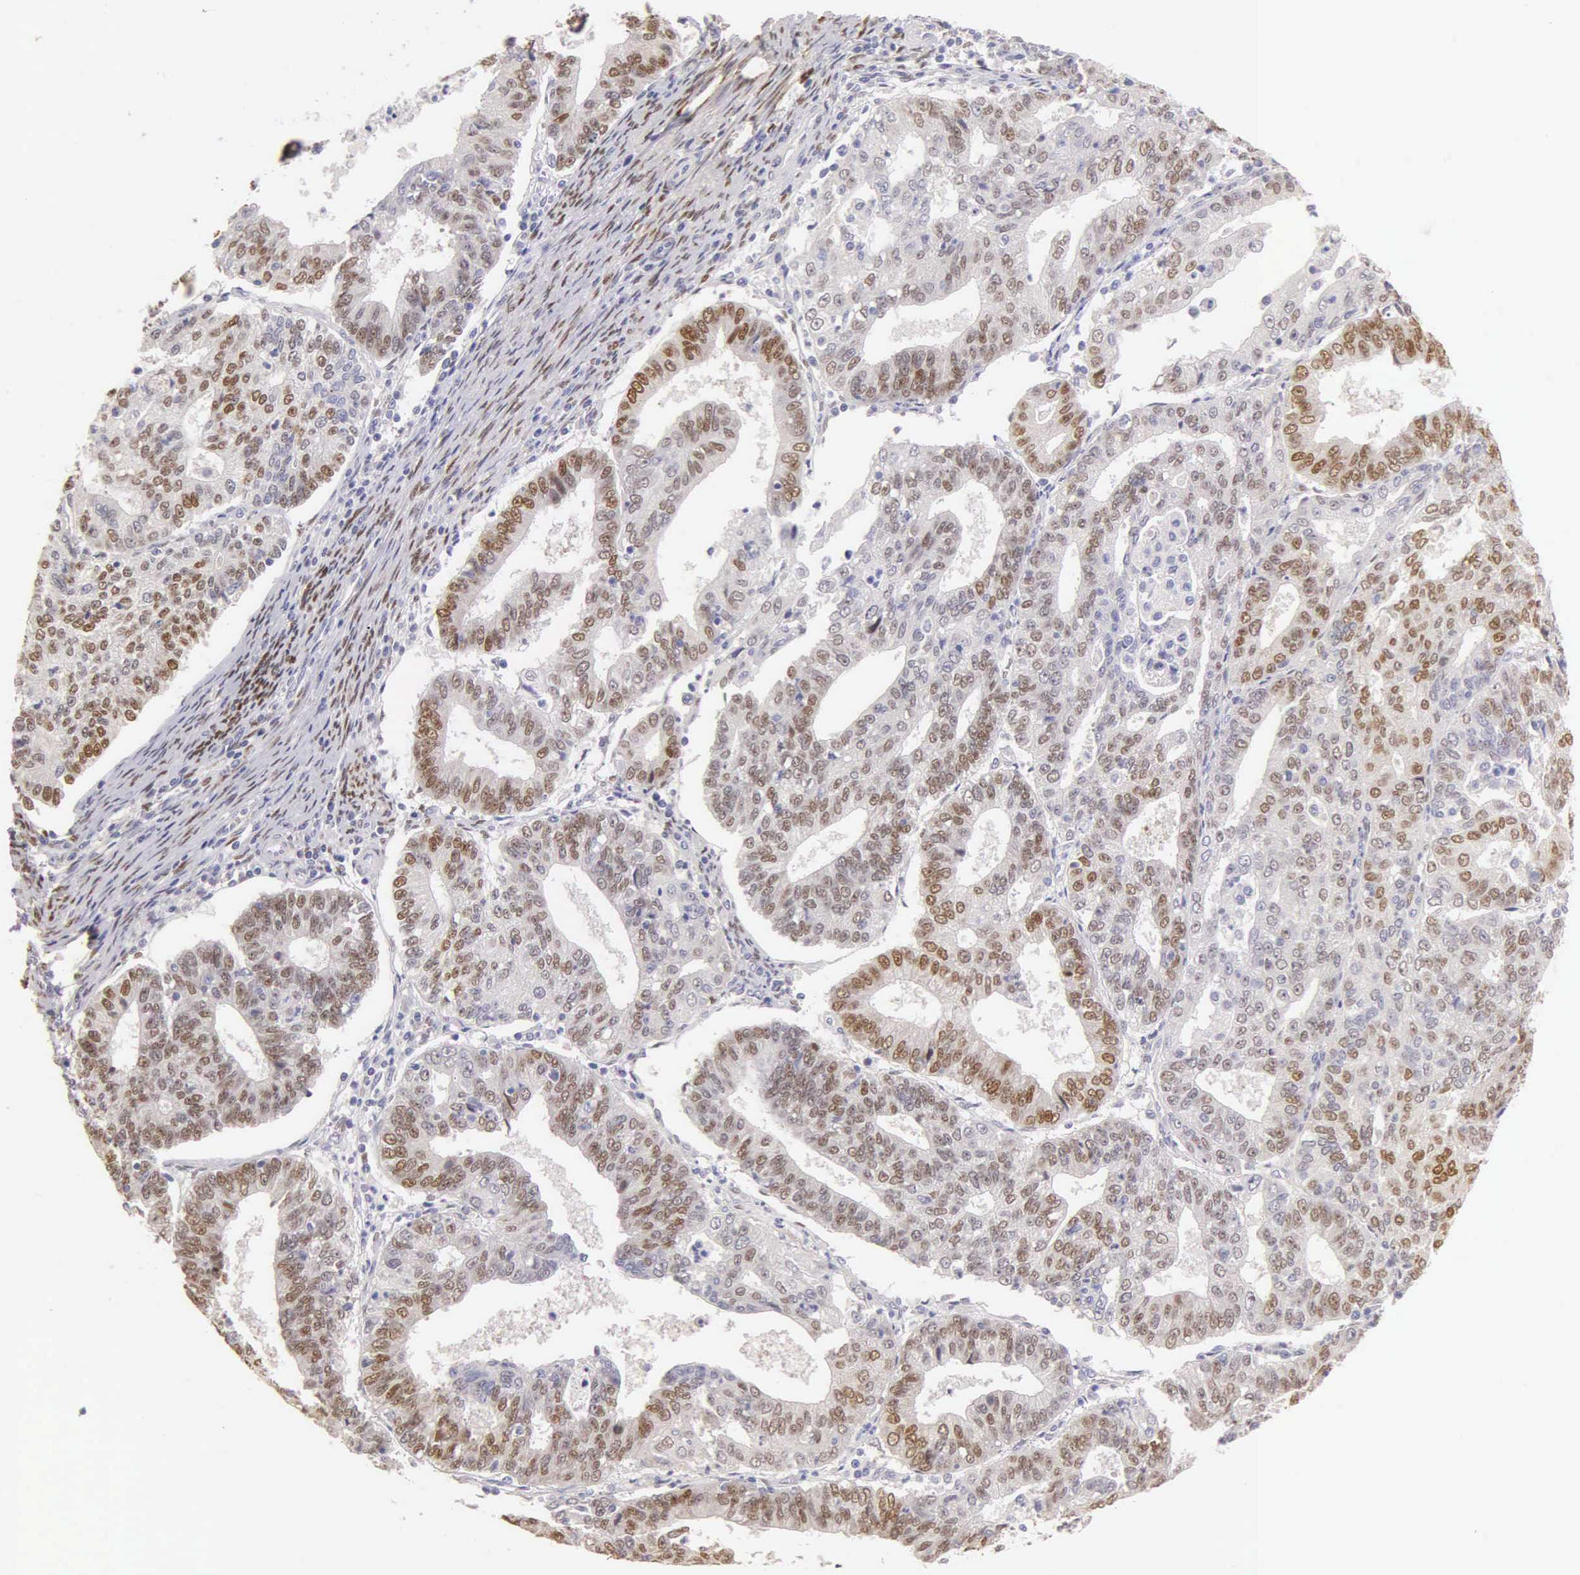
{"staining": {"intensity": "weak", "quantity": "25%-75%", "location": "nuclear"}, "tissue": "endometrial cancer", "cell_type": "Tumor cells", "image_type": "cancer", "snomed": [{"axis": "morphology", "description": "Adenocarcinoma, NOS"}, {"axis": "topography", "description": "Endometrium"}], "caption": "DAB immunohistochemical staining of adenocarcinoma (endometrial) reveals weak nuclear protein positivity in about 25%-75% of tumor cells. Nuclei are stained in blue.", "gene": "ESR1", "patient": {"sex": "female", "age": 56}}